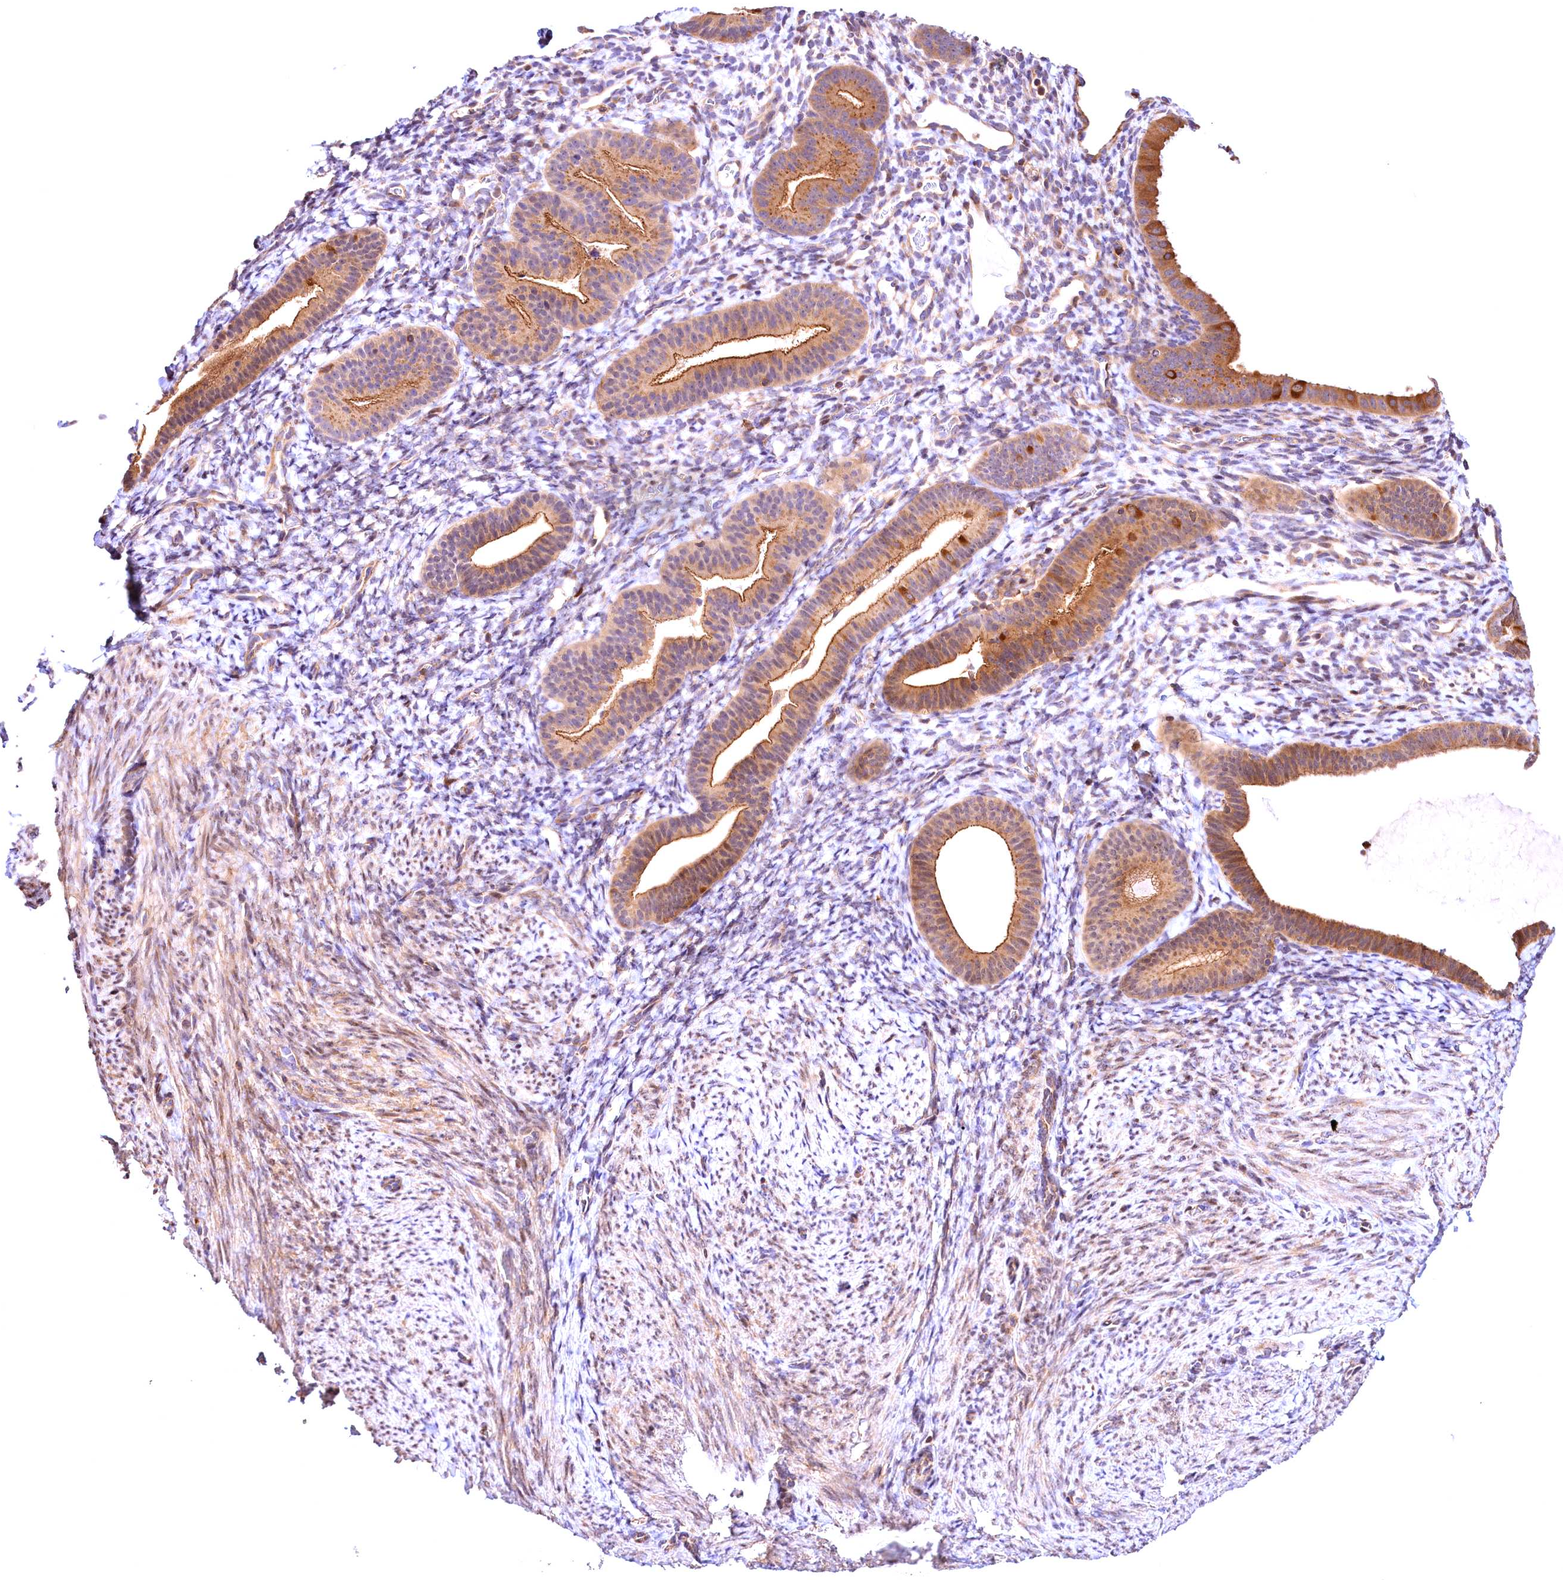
{"staining": {"intensity": "negative", "quantity": "none", "location": "none"}, "tissue": "endometrium", "cell_type": "Cells in endometrial stroma", "image_type": "normal", "snomed": [{"axis": "morphology", "description": "Normal tissue, NOS"}, {"axis": "topography", "description": "Endometrium"}], "caption": "Immunohistochemical staining of normal endometrium exhibits no significant expression in cells in endometrial stroma. The staining is performed using DAB (3,3'-diaminobenzidine) brown chromogen with nuclei counter-stained in using hematoxylin.", "gene": "CHORDC1", "patient": {"sex": "female", "age": 65}}